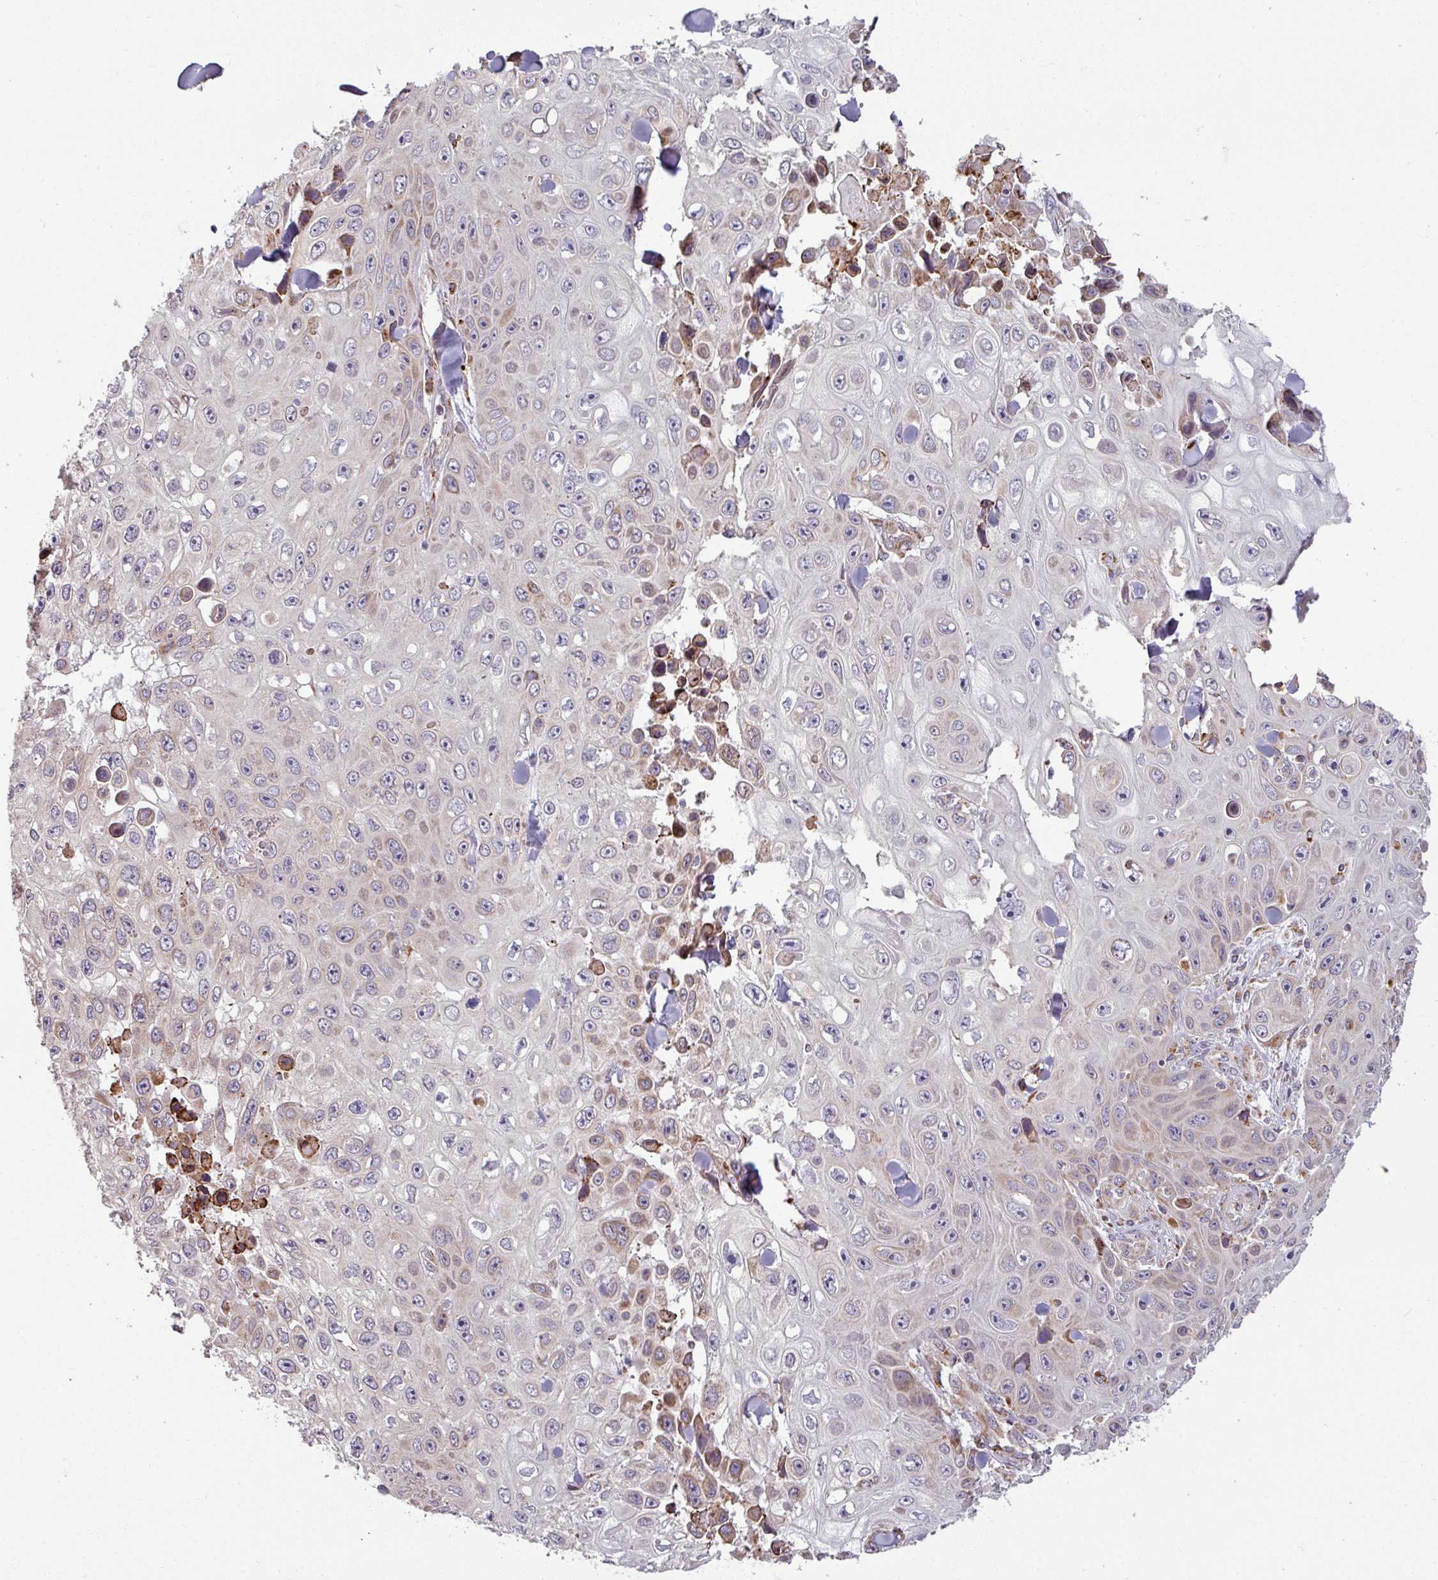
{"staining": {"intensity": "negative", "quantity": "none", "location": "none"}, "tissue": "skin cancer", "cell_type": "Tumor cells", "image_type": "cancer", "snomed": [{"axis": "morphology", "description": "Squamous cell carcinoma, NOS"}, {"axis": "topography", "description": "Skin"}], "caption": "DAB immunohistochemical staining of skin cancer shows no significant staining in tumor cells.", "gene": "MAGT1", "patient": {"sex": "male", "age": 82}}